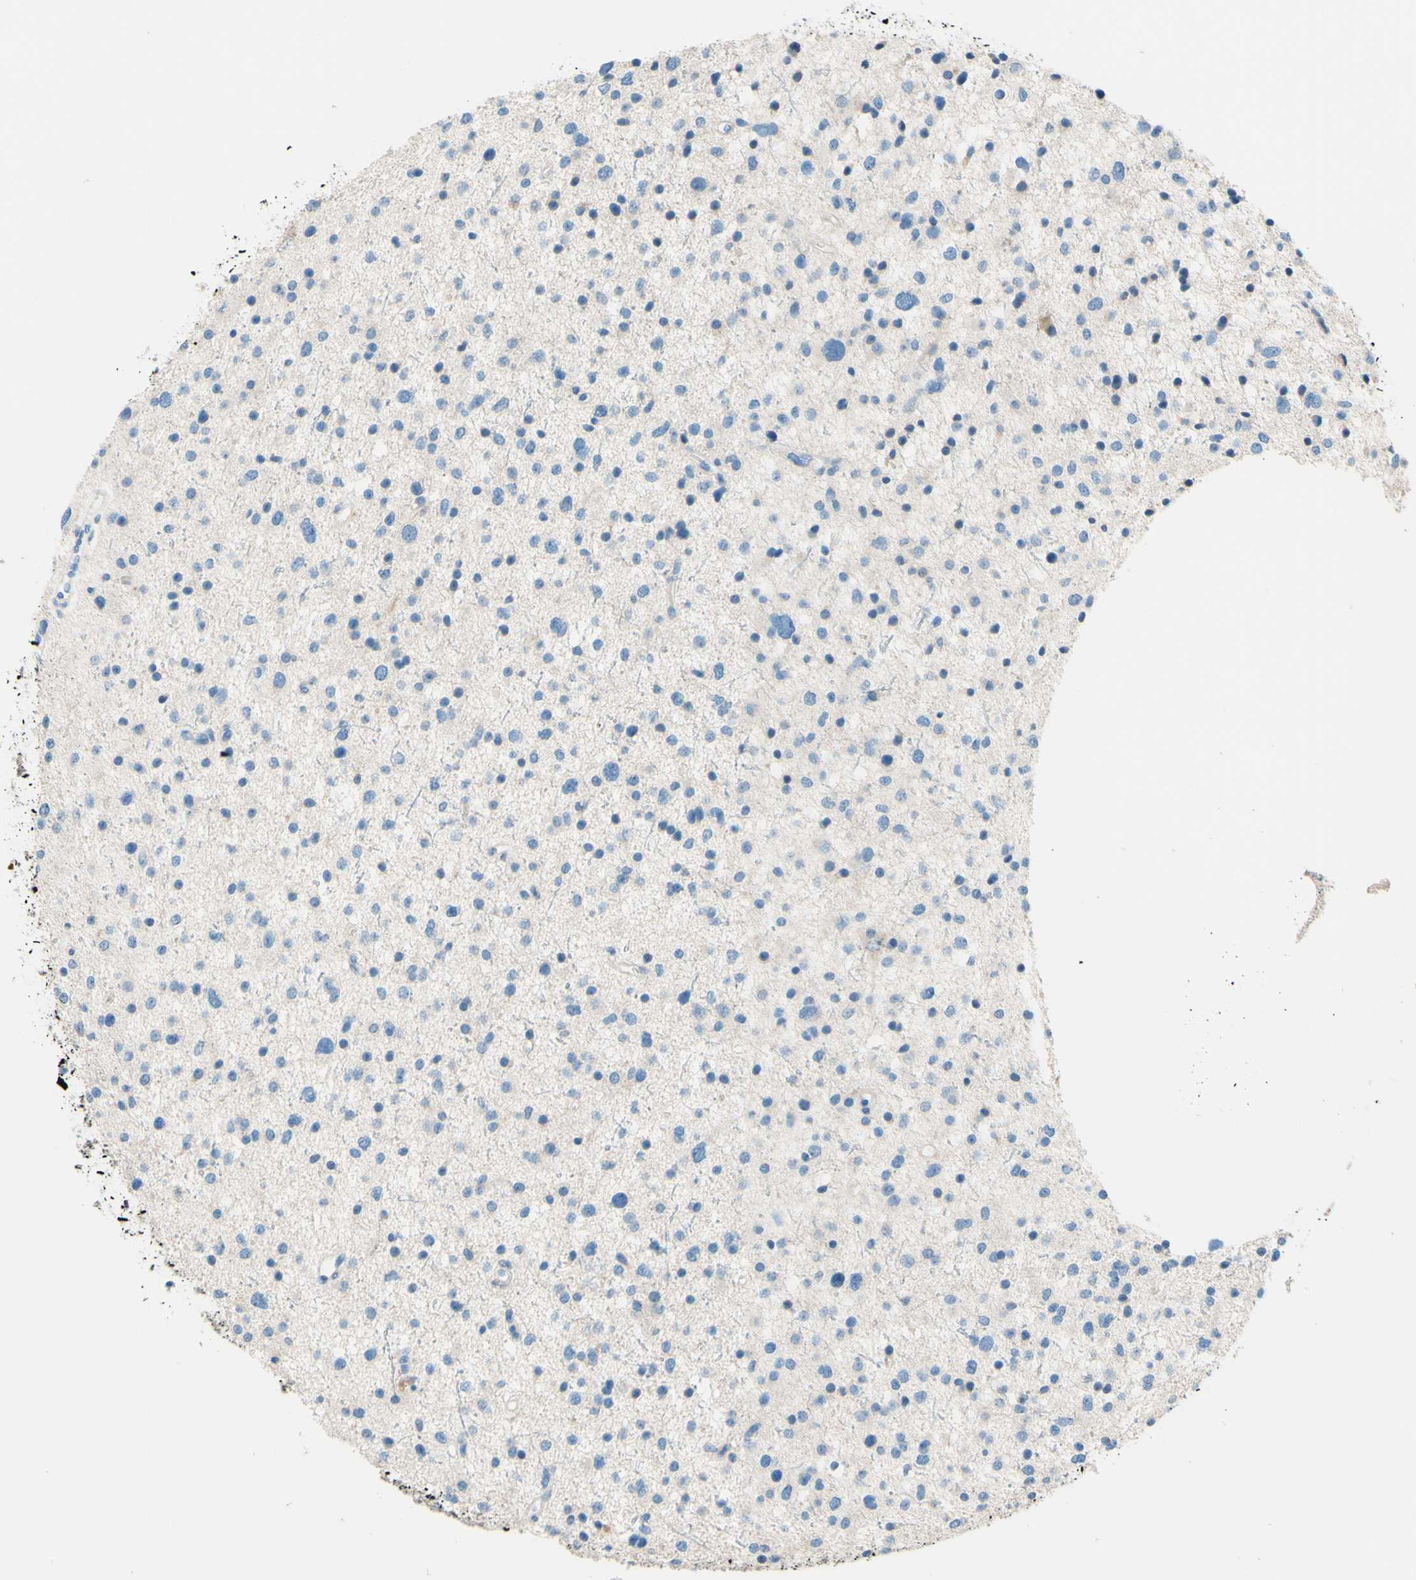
{"staining": {"intensity": "negative", "quantity": "none", "location": "none"}, "tissue": "glioma", "cell_type": "Tumor cells", "image_type": "cancer", "snomed": [{"axis": "morphology", "description": "Glioma, malignant, Low grade"}, {"axis": "topography", "description": "Brain"}], "caption": "Immunohistochemistry (IHC) image of neoplastic tissue: glioma stained with DAB shows no significant protein expression in tumor cells.", "gene": "PASD1", "patient": {"sex": "female", "age": 37}}